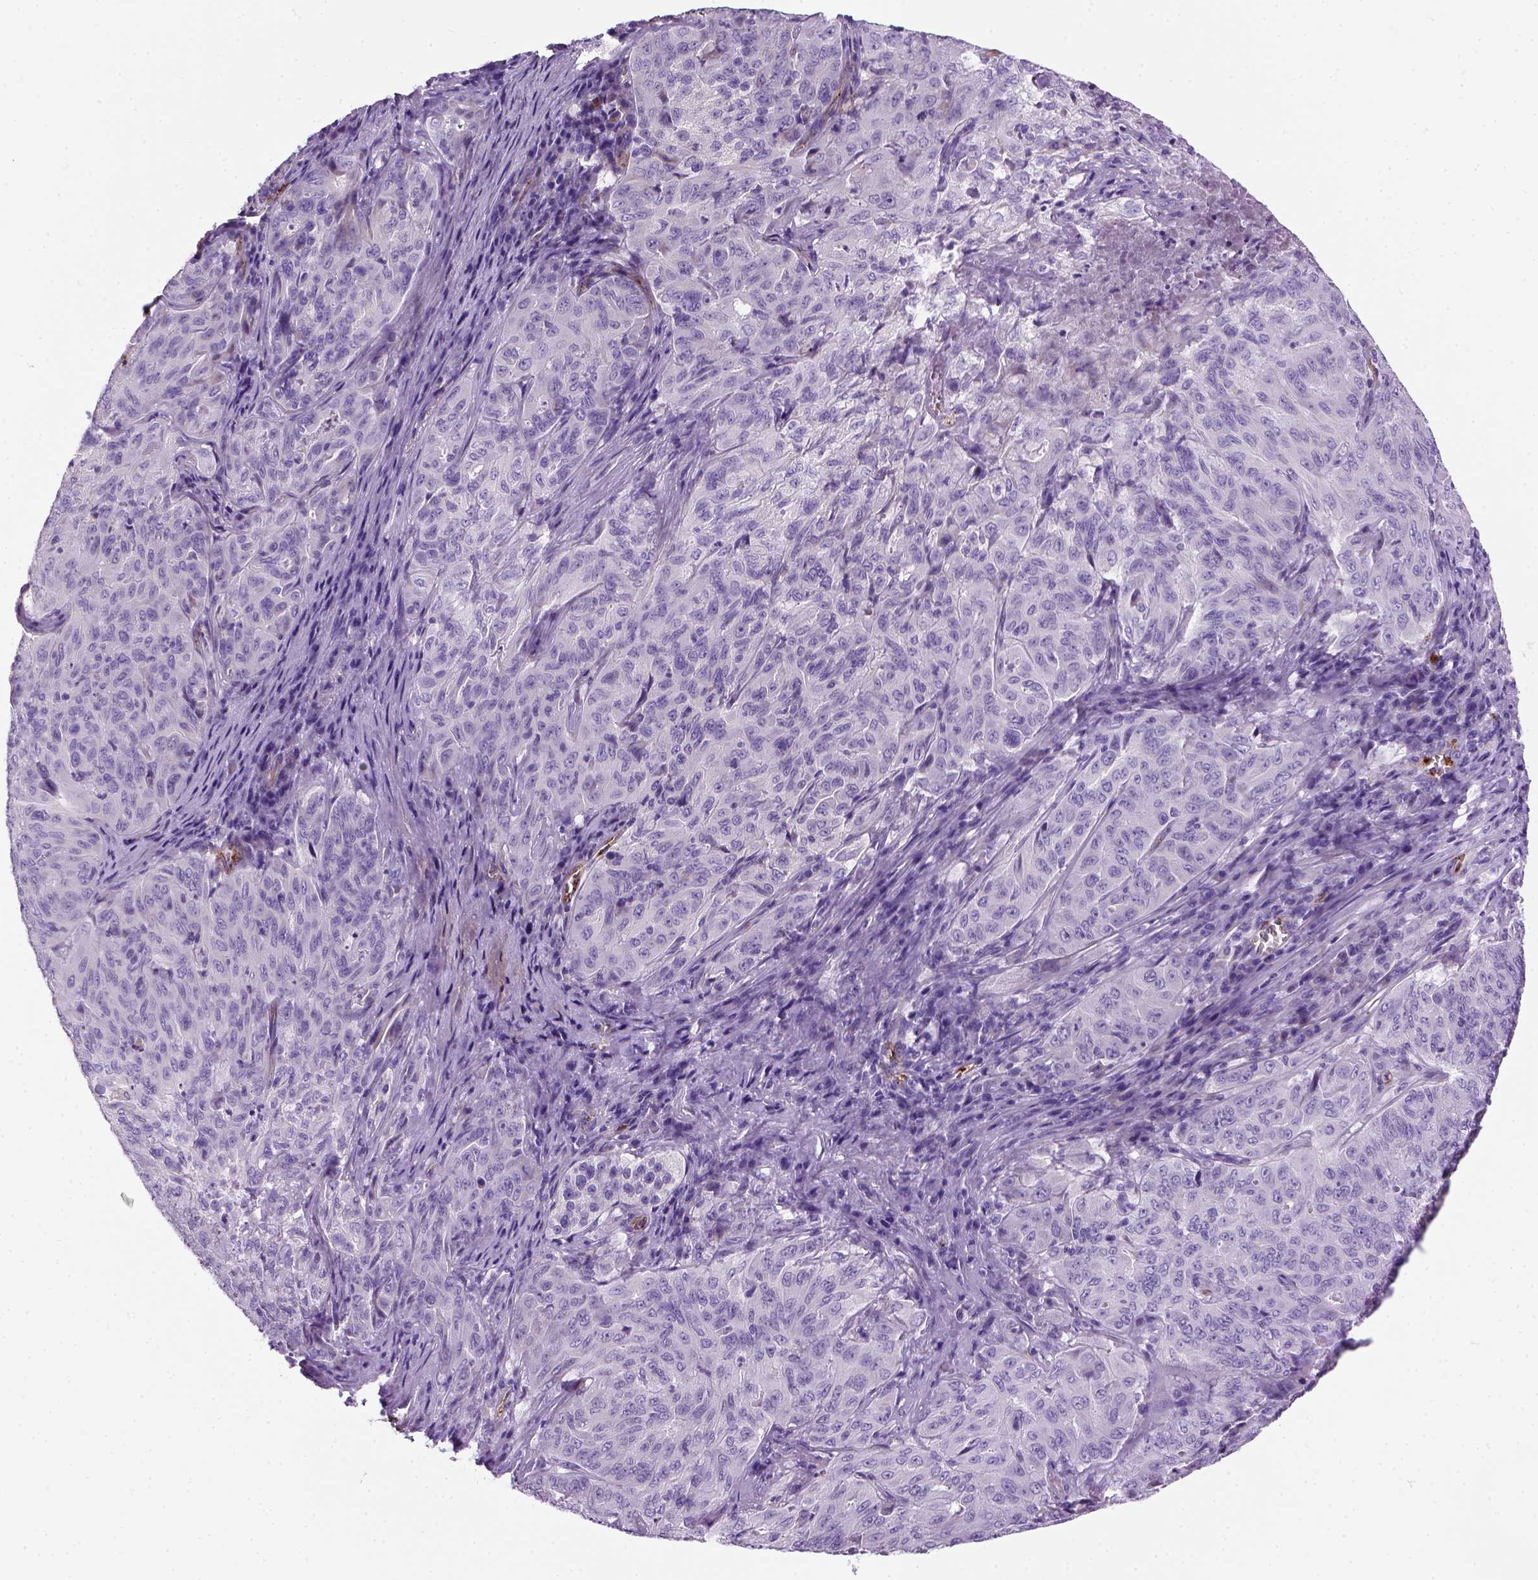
{"staining": {"intensity": "negative", "quantity": "none", "location": "none"}, "tissue": "pancreatic cancer", "cell_type": "Tumor cells", "image_type": "cancer", "snomed": [{"axis": "morphology", "description": "Adenocarcinoma, NOS"}, {"axis": "topography", "description": "Pancreas"}], "caption": "This micrograph is of pancreatic cancer (adenocarcinoma) stained with IHC to label a protein in brown with the nuclei are counter-stained blue. There is no positivity in tumor cells. (DAB (3,3'-diaminobenzidine) immunohistochemistry (IHC) visualized using brightfield microscopy, high magnification).", "gene": "VWF", "patient": {"sex": "male", "age": 63}}